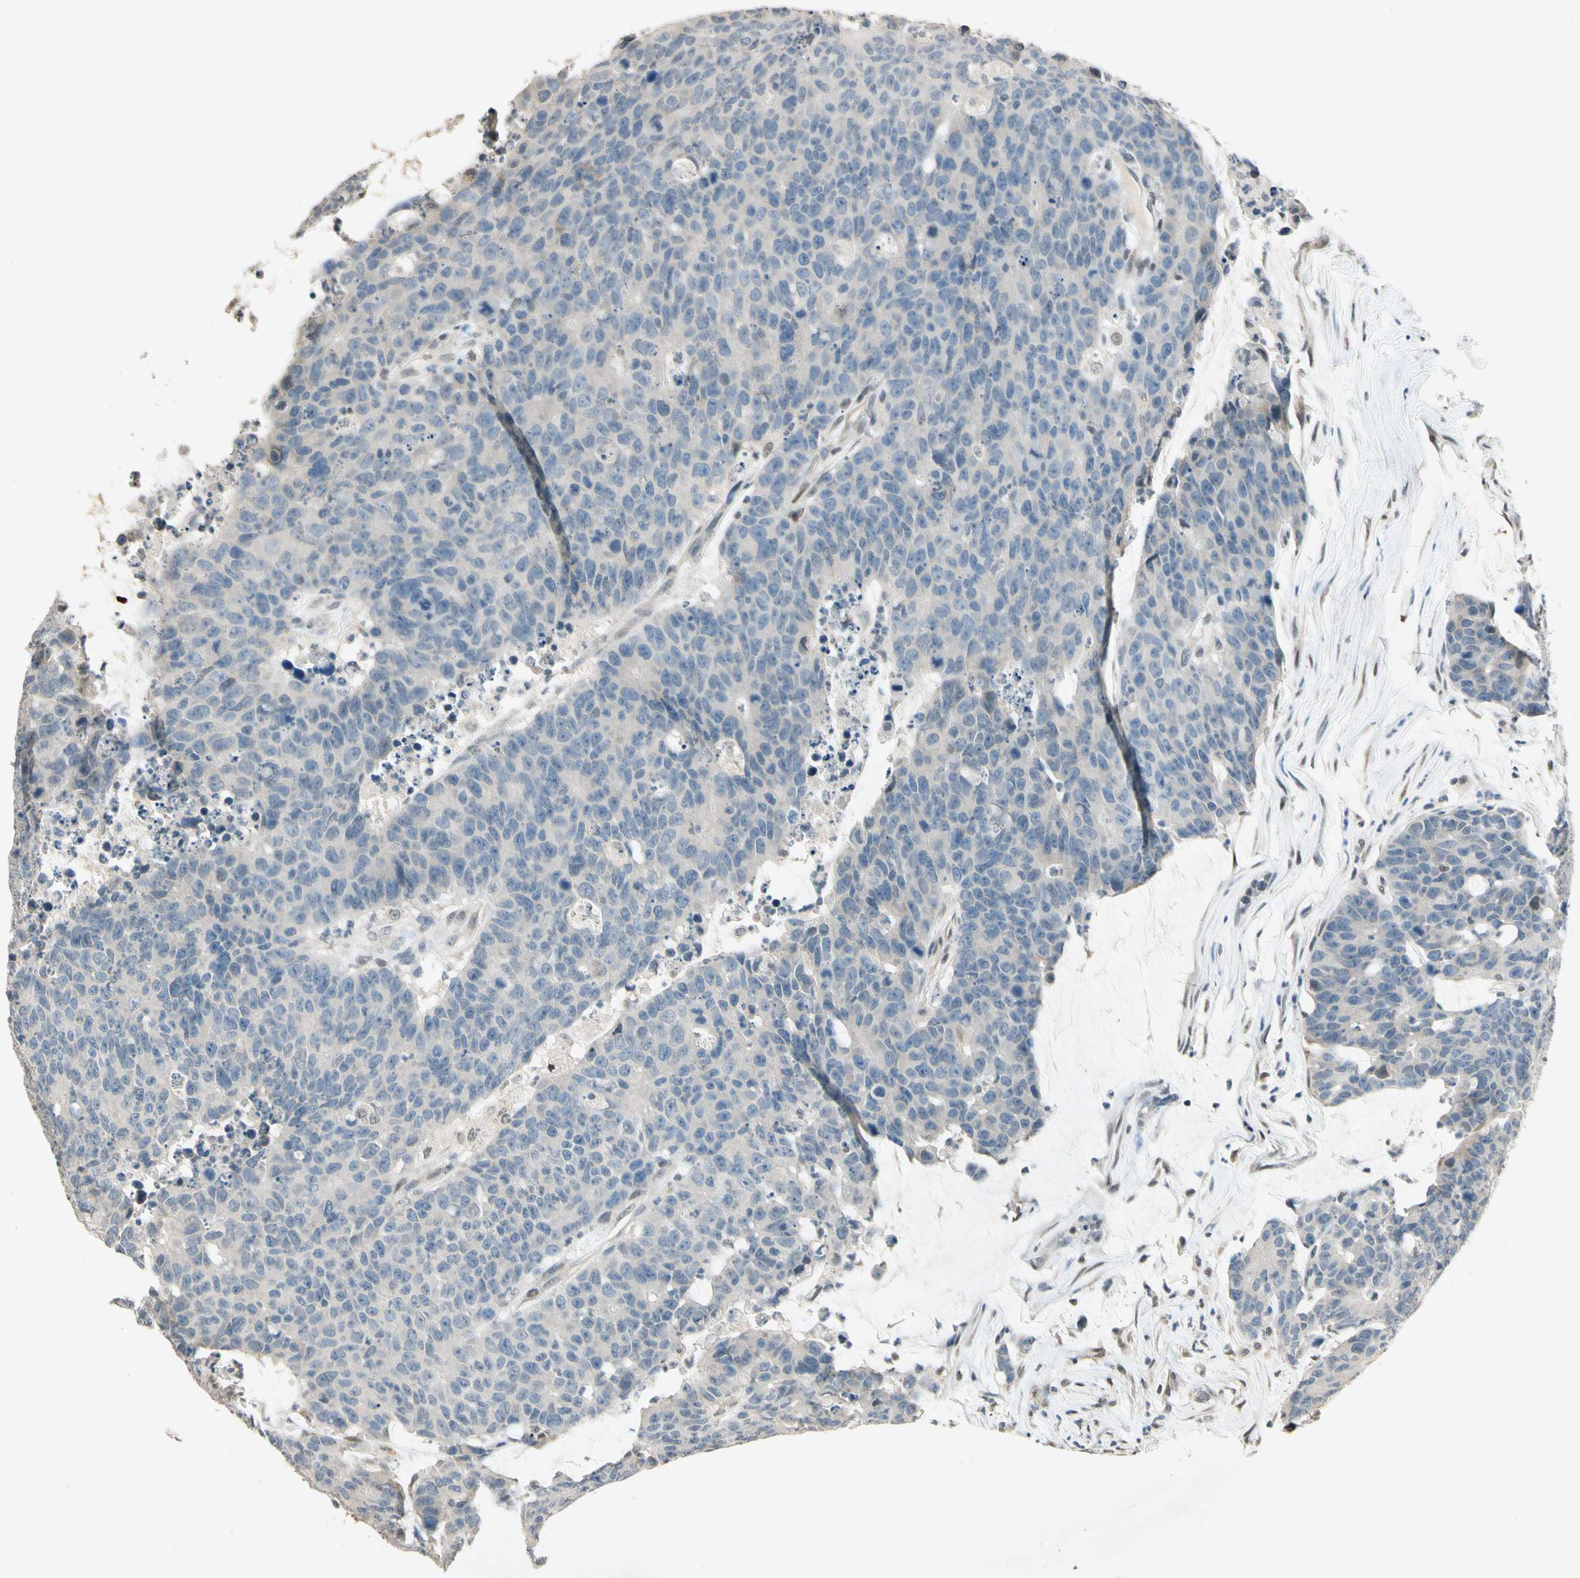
{"staining": {"intensity": "negative", "quantity": "none", "location": "none"}, "tissue": "colorectal cancer", "cell_type": "Tumor cells", "image_type": "cancer", "snomed": [{"axis": "morphology", "description": "Adenocarcinoma, NOS"}, {"axis": "topography", "description": "Colon"}], "caption": "High magnification brightfield microscopy of colorectal adenocarcinoma stained with DAB (brown) and counterstained with hematoxylin (blue): tumor cells show no significant staining.", "gene": "ZBTB4", "patient": {"sex": "female", "age": 86}}